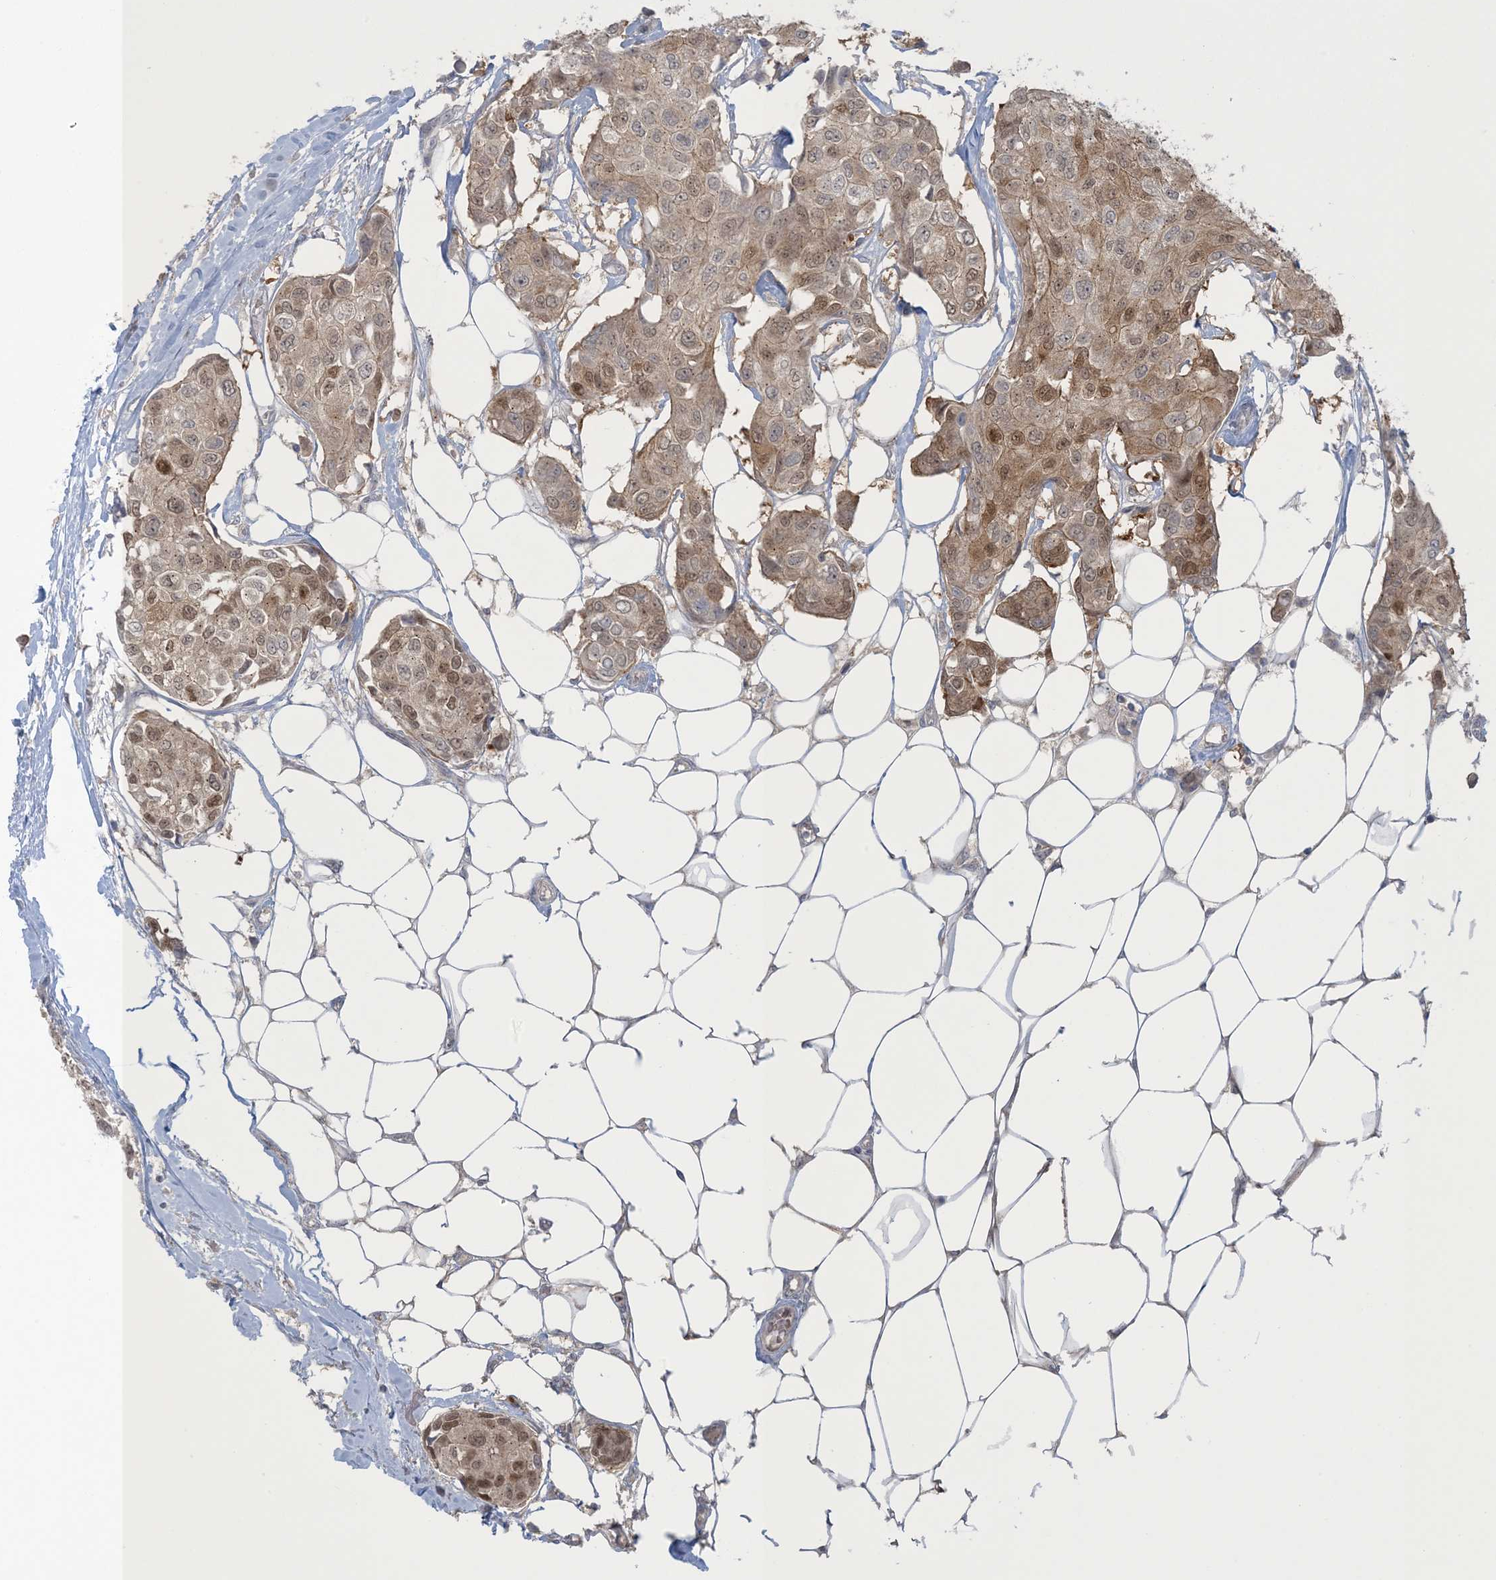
{"staining": {"intensity": "moderate", "quantity": "25%-75%", "location": "cytoplasmic/membranous,nuclear"}, "tissue": "breast cancer", "cell_type": "Tumor cells", "image_type": "cancer", "snomed": [{"axis": "morphology", "description": "Duct carcinoma"}, {"axis": "topography", "description": "Breast"}], "caption": "A brown stain shows moderate cytoplasmic/membranous and nuclear expression of a protein in breast cancer tumor cells. The protein is shown in brown color, while the nuclei are stained blue.", "gene": "NRBP2", "patient": {"sex": "female", "age": 80}}